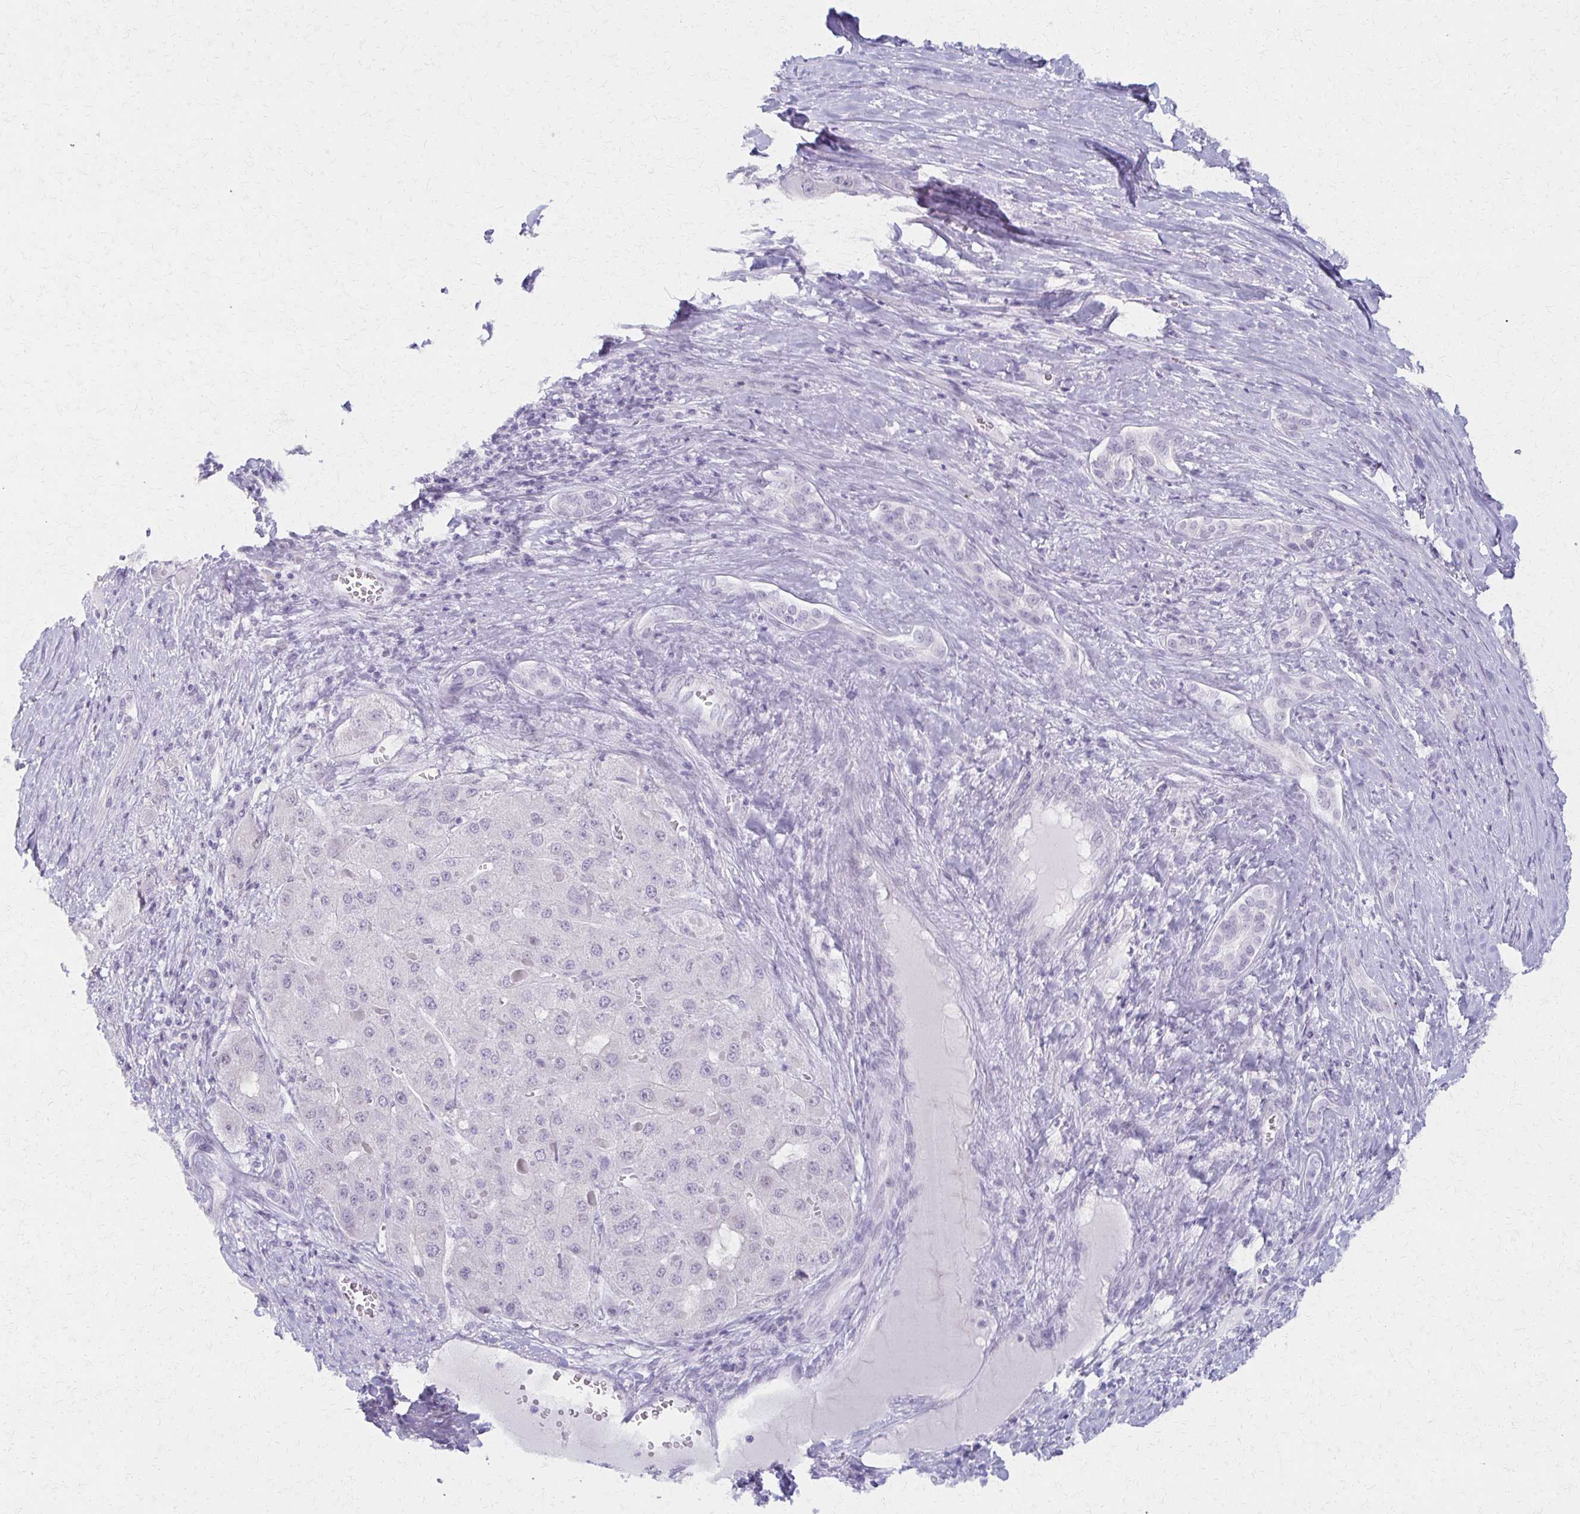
{"staining": {"intensity": "negative", "quantity": "none", "location": "none"}, "tissue": "liver cancer", "cell_type": "Tumor cells", "image_type": "cancer", "snomed": [{"axis": "morphology", "description": "Carcinoma, Hepatocellular, NOS"}, {"axis": "topography", "description": "Liver"}], "caption": "Immunohistochemistry (IHC) of human liver hepatocellular carcinoma exhibits no positivity in tumor cells.", "gene": "MORC4", "patient": {"sex": "female", "age": 73}}